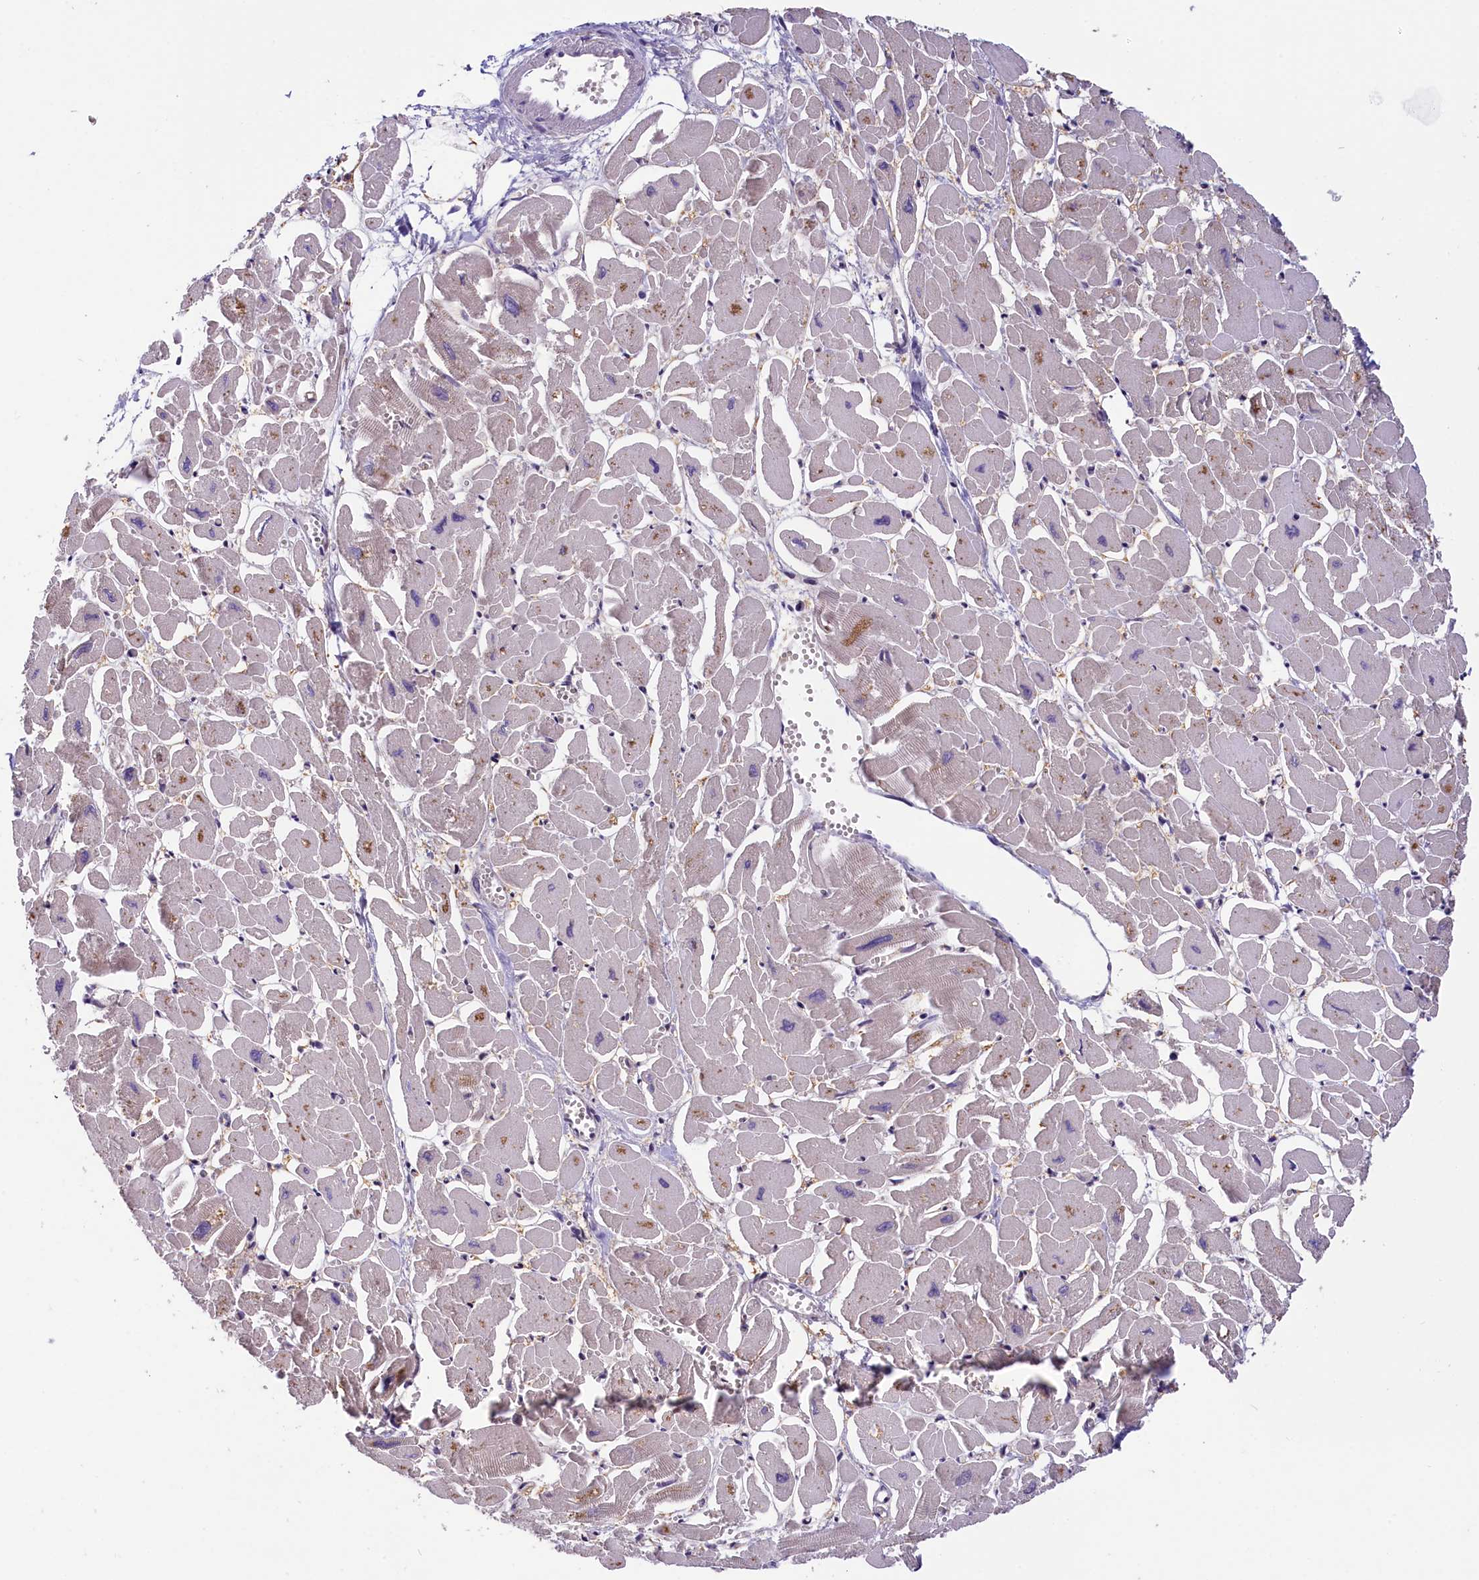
{"staining": {"intensity": "negative", "quantity": "none", "location": "none"}, "tissue": "heart muscle", "cell_type": "Cardiomyocytes", "image_type": "normal", "snomed": [{"axis": "morphology", "description": "Normal tissue, NOS"}, {"axis": "topography", "description": "Heart"}], "caption": "Immunohistochemistry of normal heart muscle demonstrates no staining in cardiomyocytes.", "gene": "ZC3H4", "patient": {"sex": "male", "age": 54}}